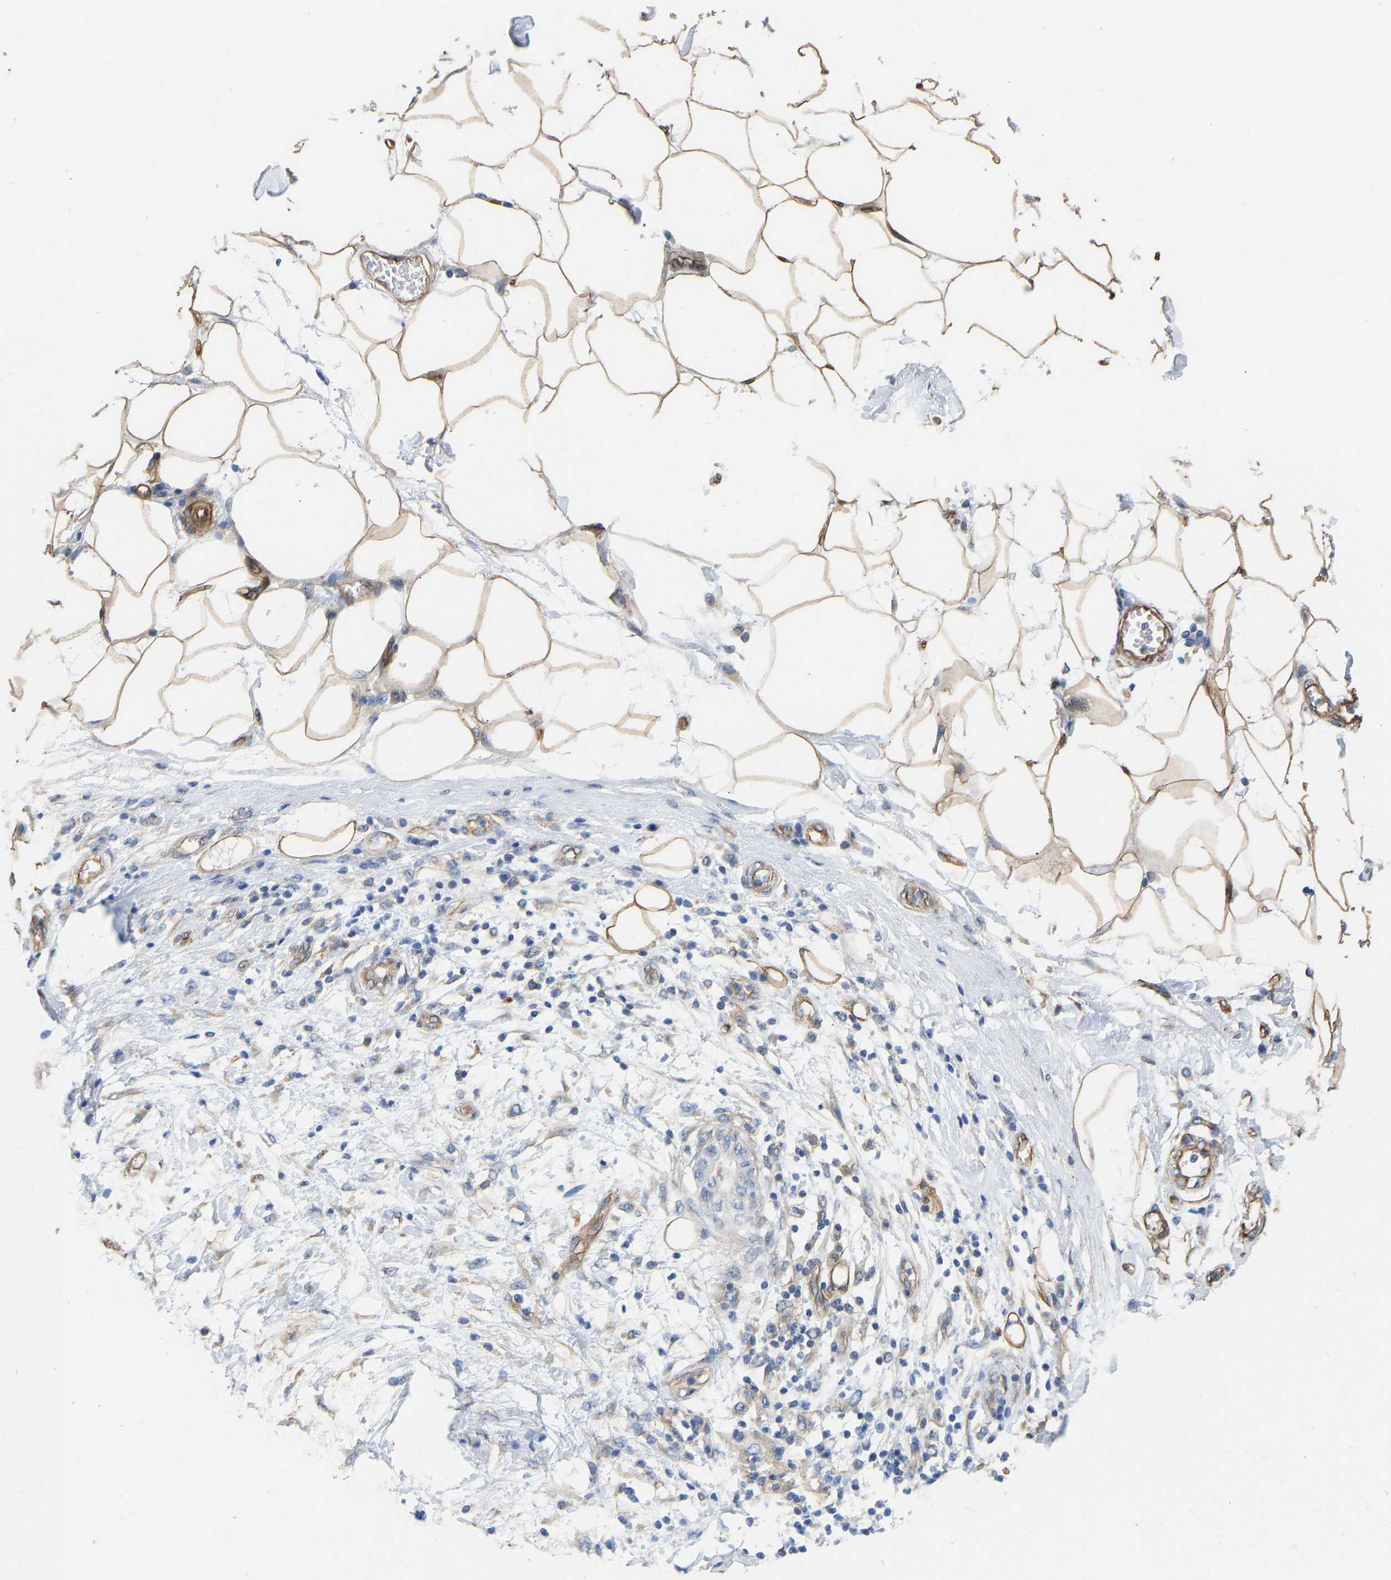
{"staining": {"intensity": "strong", "quantity": ">75%", "location": "cytoplasmic/membranous"}, "tissue": "adipose tissue", "cell_type": "Adipocytes", "image_type": "normal", "snomed": [{"axis": "morphology", "description": "Normal tissue, NOS"}, {"axis": "morphology", "description": "Adenocarcinoma, NOS"}, {"axis": "topography", "description": "Duodenum"}, {"axis": "topography", "description": "Peripheral nerve tissue"}], "caption": "This histopathology image exhibits immunohistochemistry (IHC) staining of unremarkable human adipose tissue, with high strong cytoplasmic/membranous staining in about >75% of adipocytes.", "gene": "ELMO2", "patient": {"sex": "female", "age": 60}}